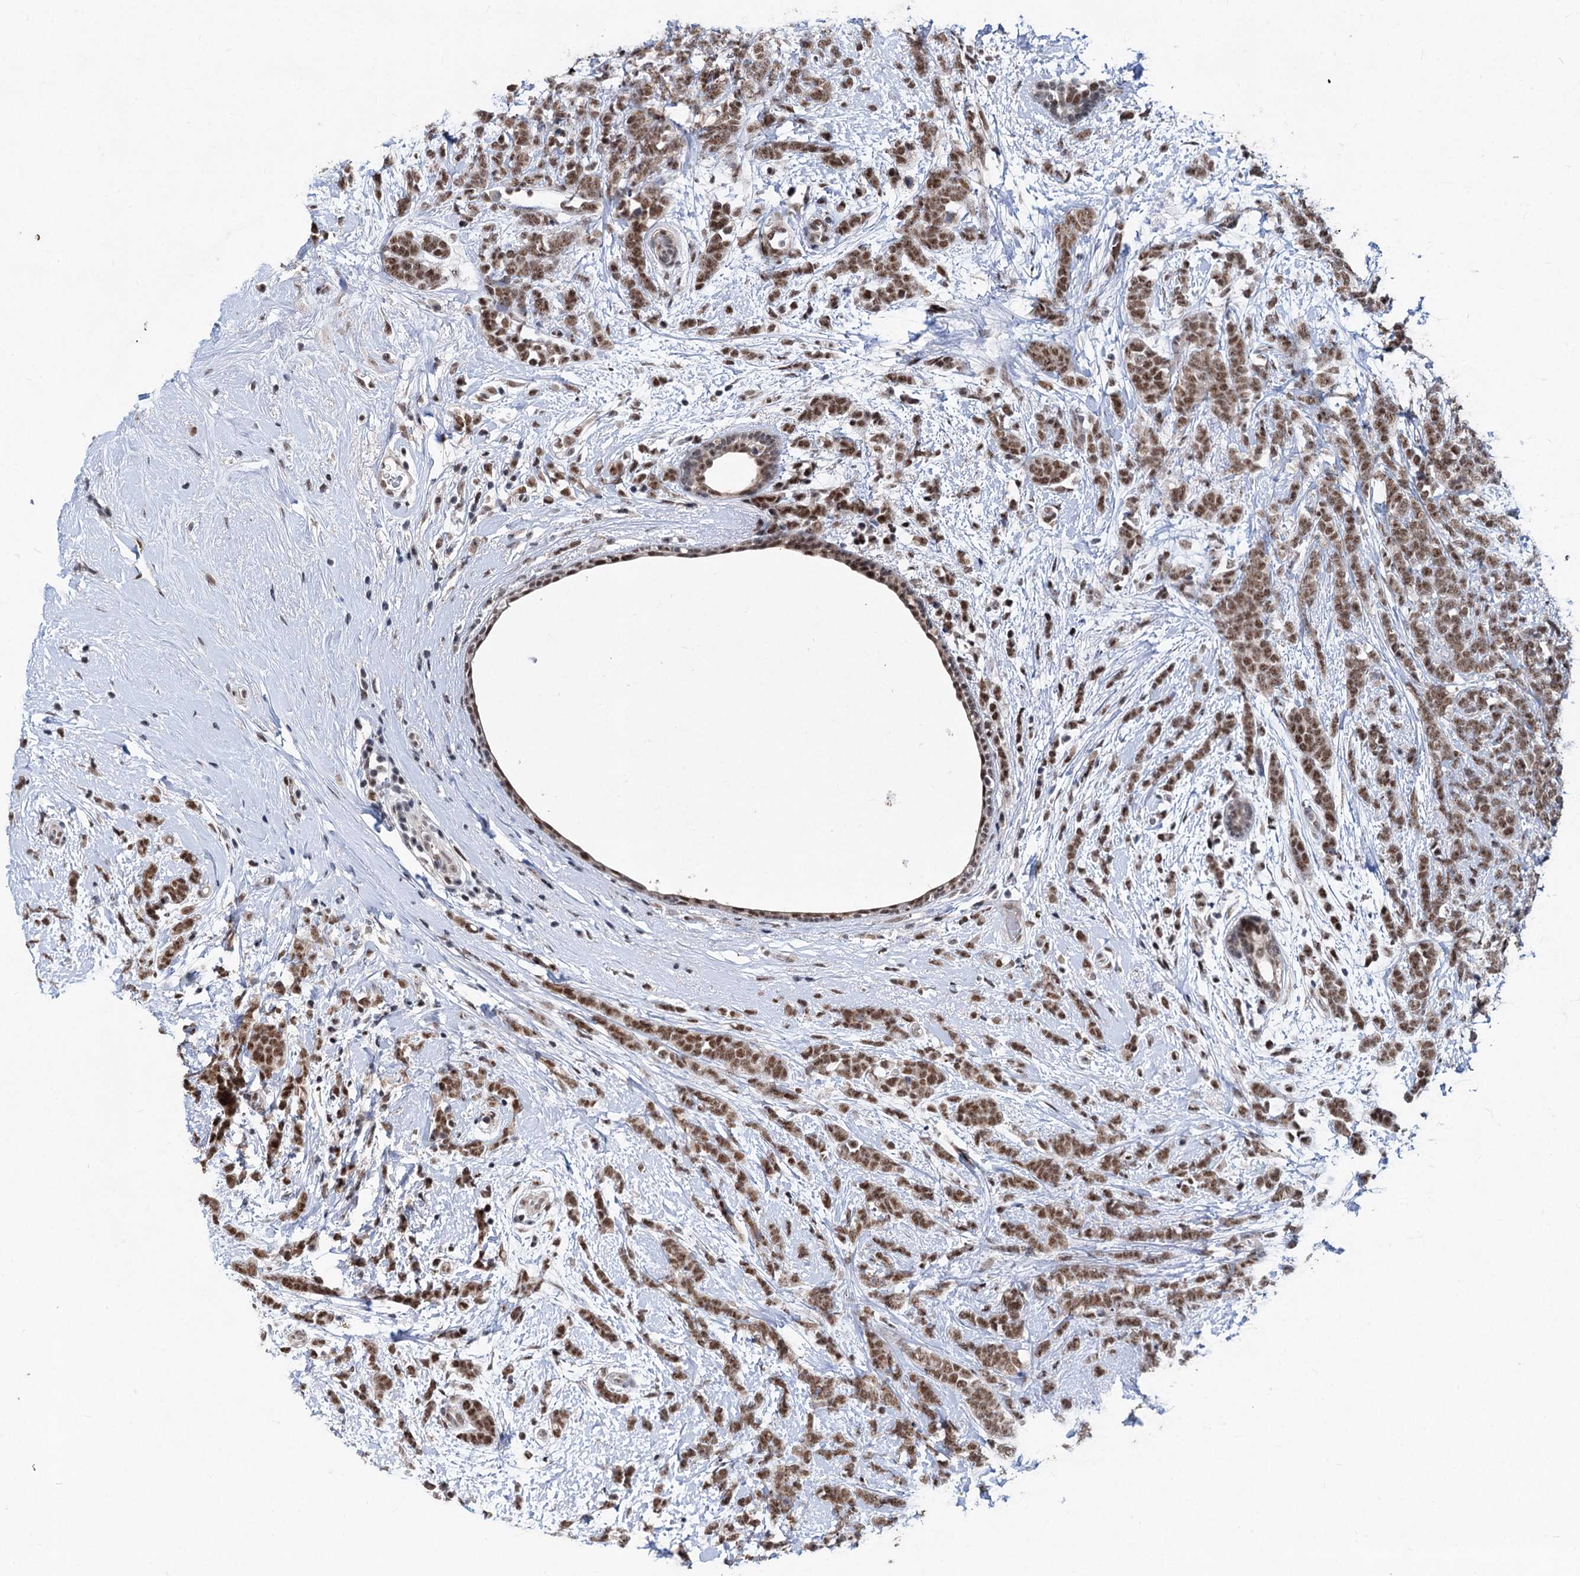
{"staining": {"intensity": "moderate", "quantity": ">75%", "location": "nuclear"}, "tissue": "breast cancer", "cell_type": "Tumor cells", "image_type": "cancer", "snomed": [{"axis": "morphology", "description": "Lobular carcinoma"}, {"axis": "topography", "description": "Breast"}], "caption": "There is medium levels of moderate nuclear staining in tumor cells of breast cancer (lobular carcinoma), as demonstrated by immunohistochemical staining (brown color).", "gene": "PHF8", "patient": {"sex": "female", "age": 58}}